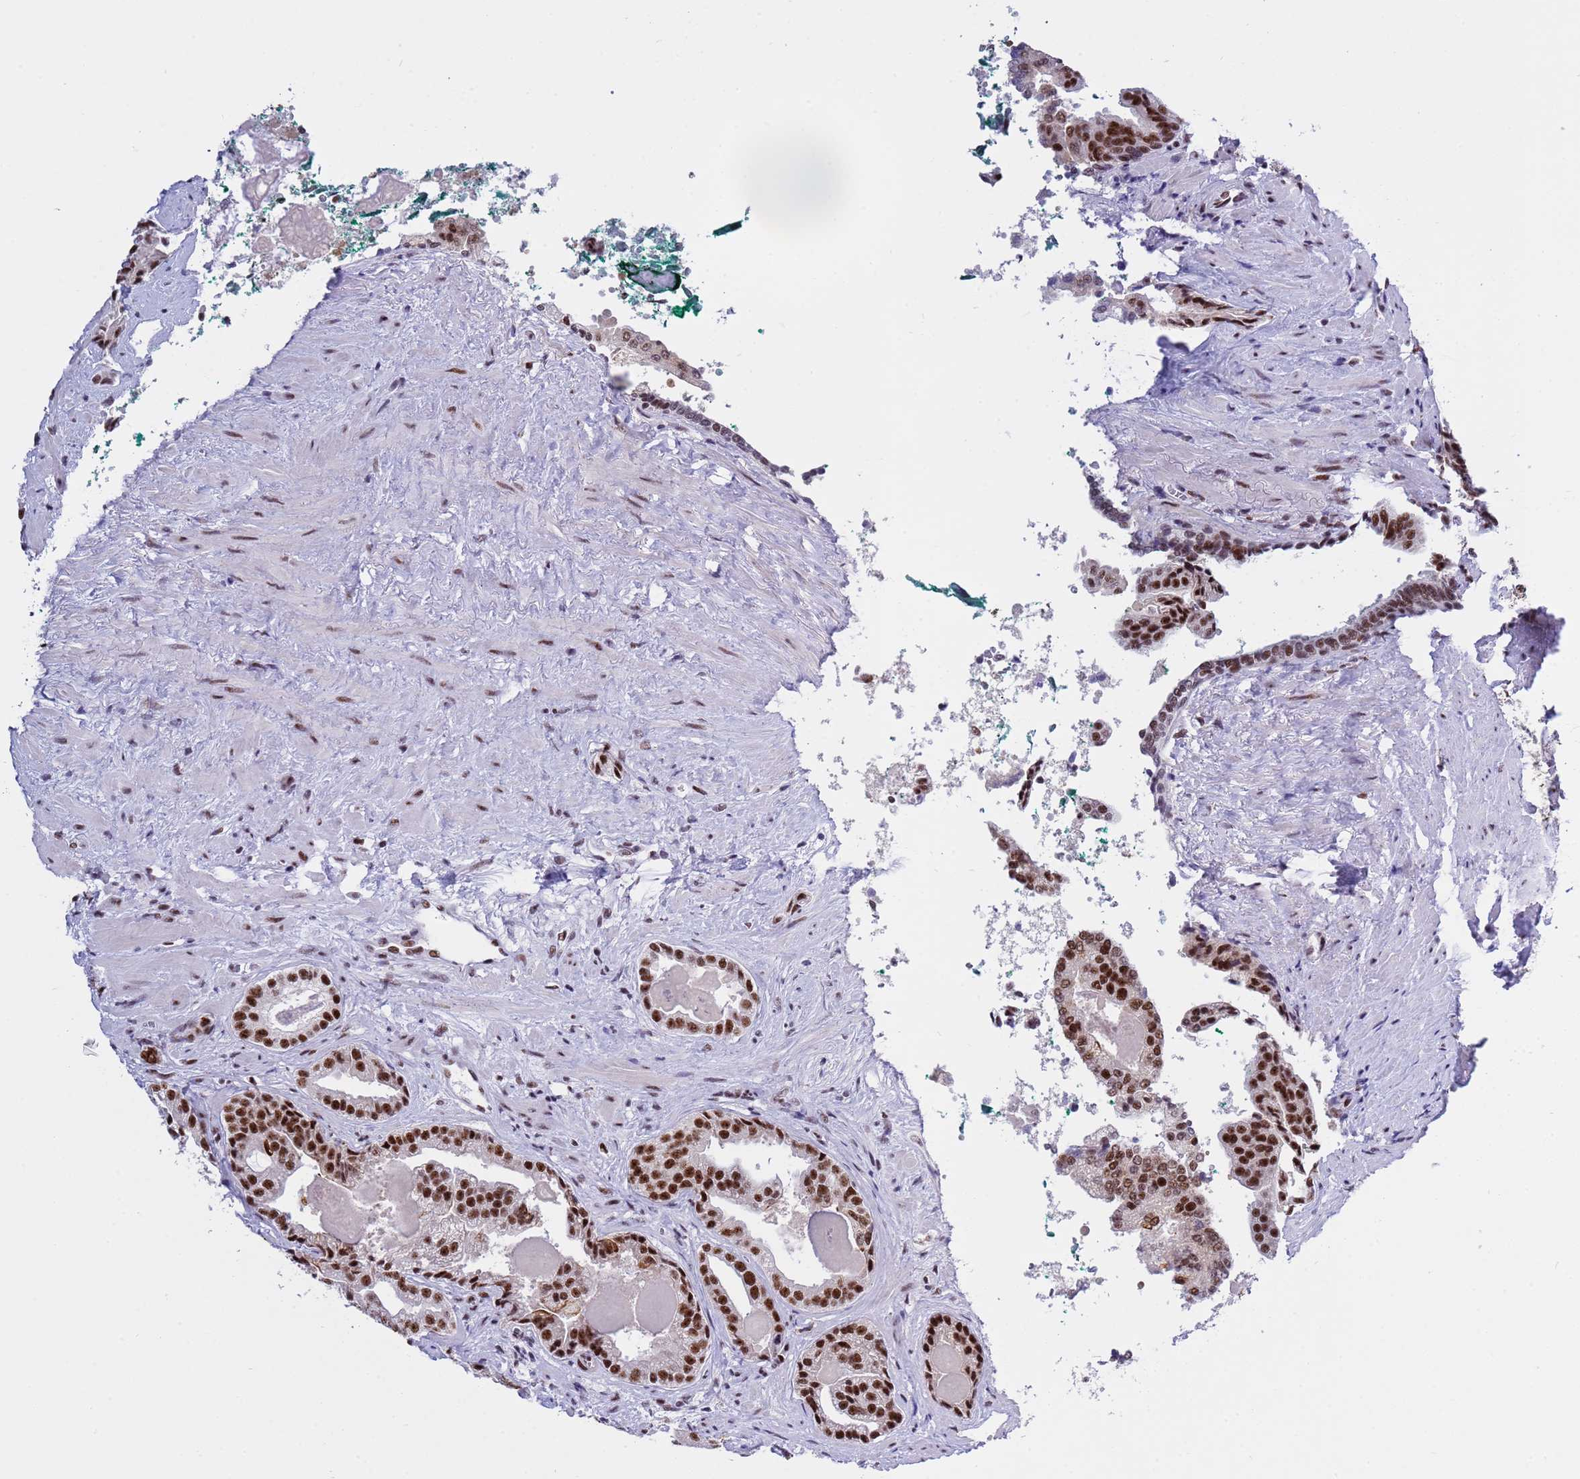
{"staining": {"intensity": "moderate", "quantity": ">75%", "location": "nuclear"}, "tissue": "prostate cancer", "cell_type": "Tumor cells", "image_type": "cancer", "snomed": [{"axis": "morphology", "description": "Adenocarcinoma, High grade"}, {"axis": "topography", "description": "Prostate"}], "caption": "Human prostate cancer stained with a brown dye demonstrates moderate nuclear positive expression in about >75% of tumor cells.", "gene": "THOC2", "patient": {"sex": "male", "age": 60}}